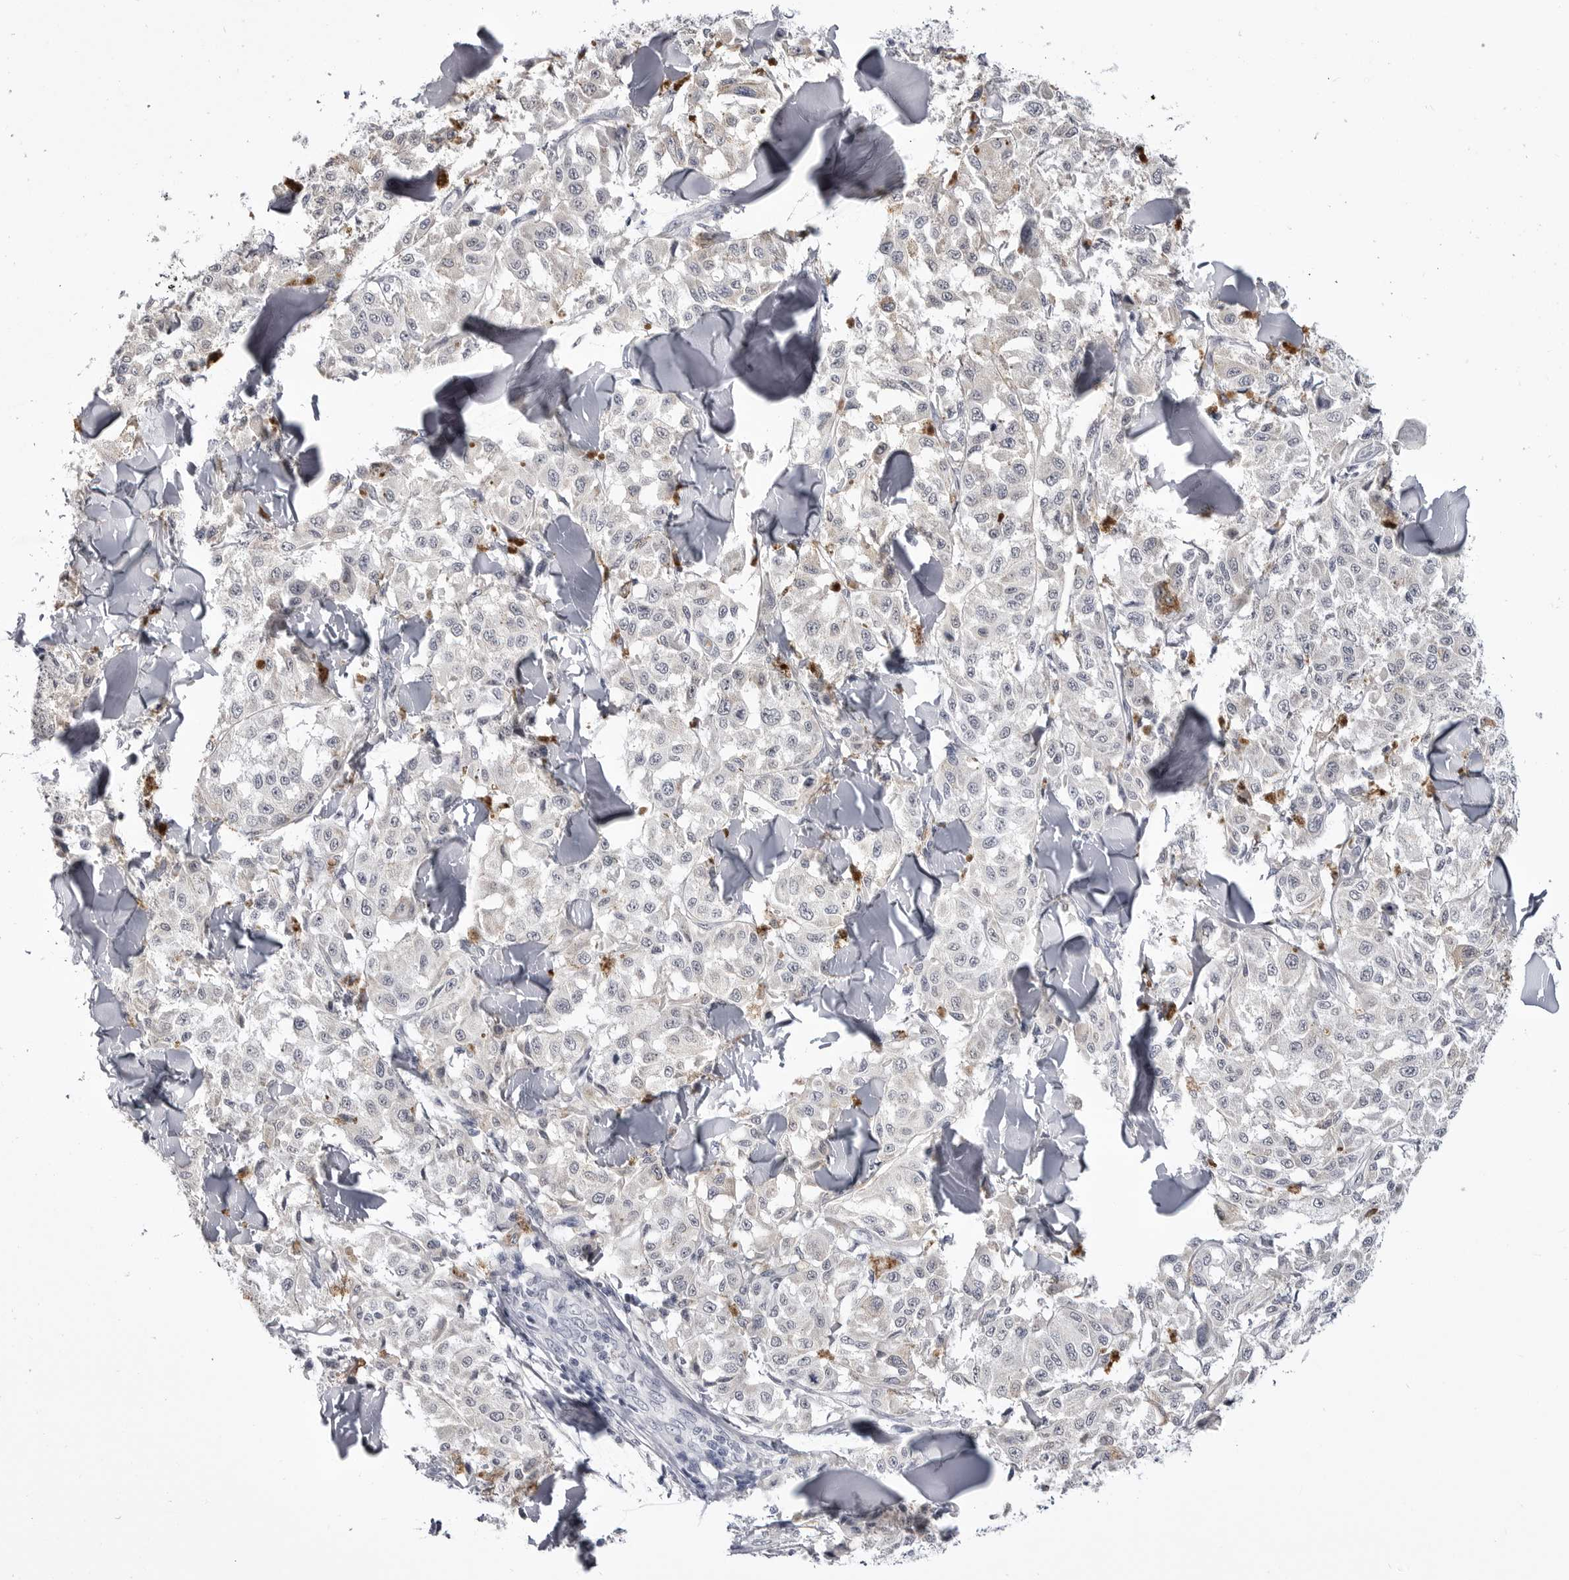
{"staining": {"intensity": "negative", "quantity": "none", "location": "none"}, "tissue": "melanoma", "cell_type": "Tumor cells", "image_type": "cancer", "snomed": [{"axis": "morphology", "description": "Malignant melanoma, NOS"}, {"axis": "topography", "description": "Skin"}], "caption": "Malignant melanoma was stained to show a protein in brown. There is no significant staining in tumor cells.", "gene": "STAP2", "patient": {"sex": "female", "age": 64}}